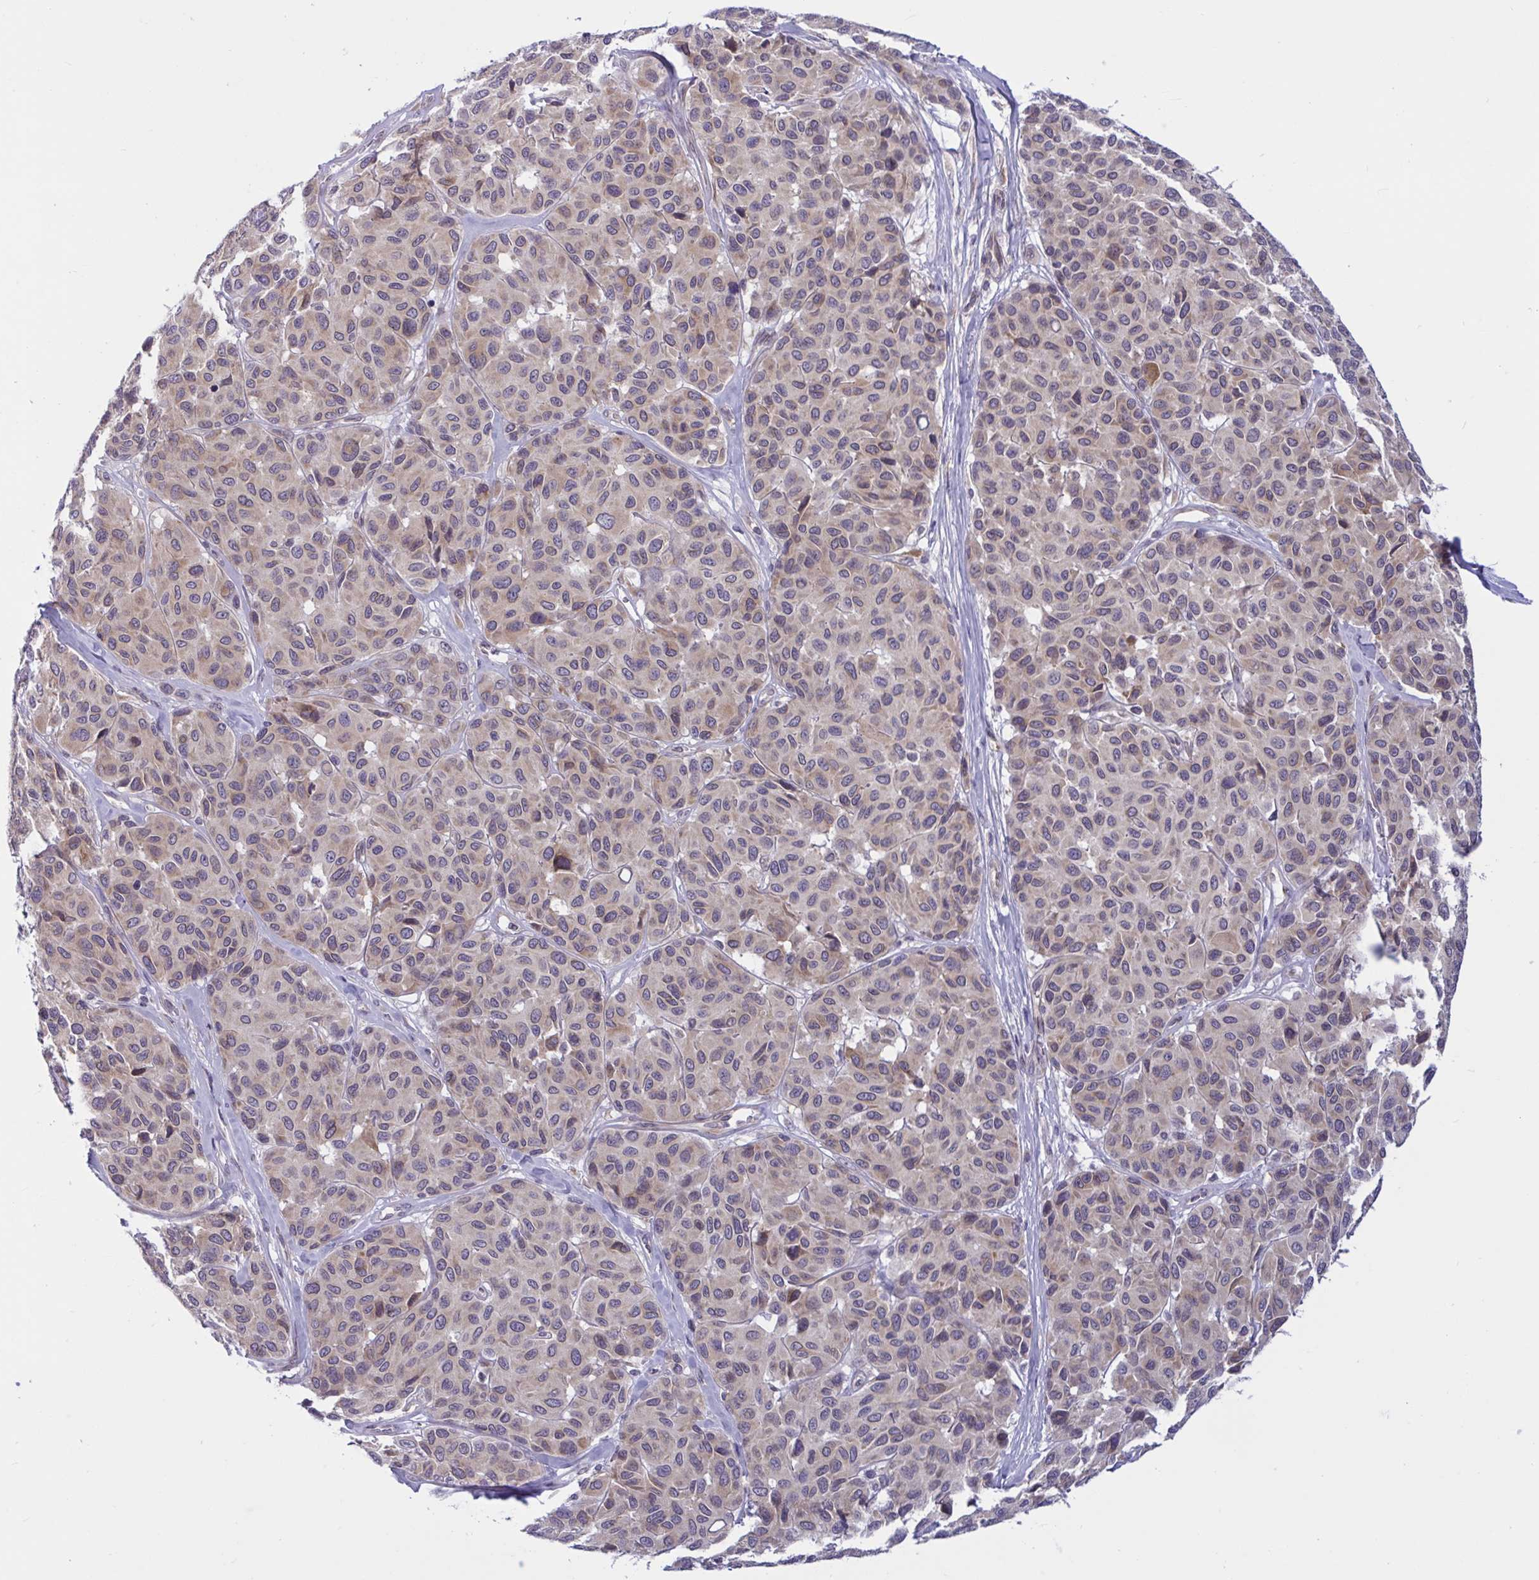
{"staining": {"intensity": "weak", "quantity": ">75%", "location": "cytoplasmic/membranous"}, "tissue": "melanoma", "cell_type": "Tumor cells", "image_type": "cancer", "snomed": [{"axis": "morphology", "description": "Malignant melanoma, NOS"}, {"axis": "topography", "description": "Skin"}], "caption": "IHC staining of melanoma, which displays low levels of weak cytoplasmic/membranous staining in approximately >75% of tumor cells indicating weak cytoplasmic/membranous protein staining. The staining was performed using DAB (brown) for protein detection and nuclei were counterstained in hematoxylin (blue).", "gene": "CAMLG", "patient": {"sex": "female", "age": 66}}